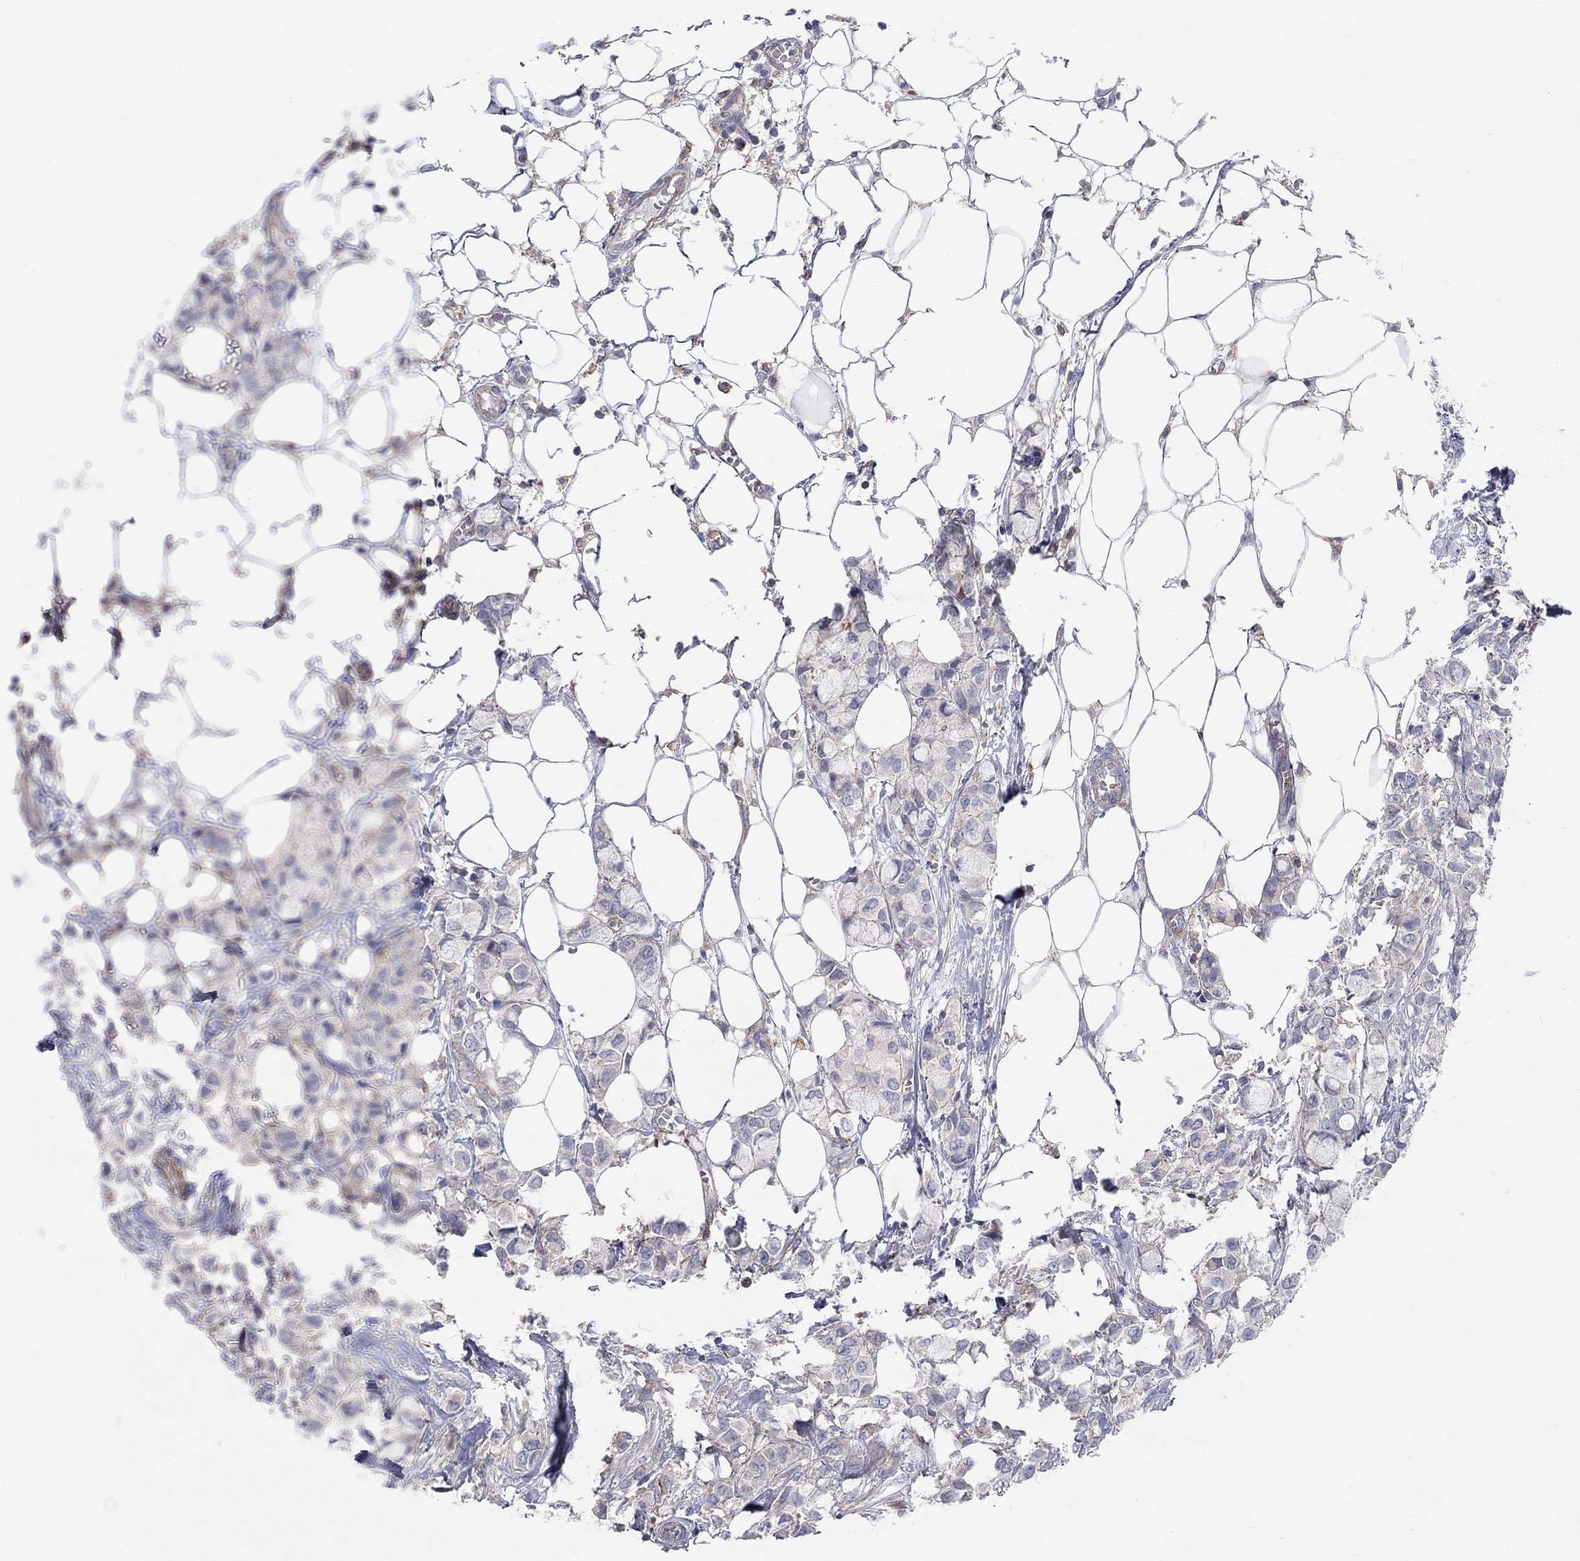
{"staining": {"intensity": "negative", "quantity": "none", "location": "none"}, "tissue": "breast cancer", "cell_type": "Tumor cells", "image_type": "cancer", "snomed": [{"axis": "morphology", "description": "Duct carcinoma"}, {"axis": "topography", "description": "Breast"}], "caption": "Immunohistochemical staining of human breast intraductal carcinoma demonstrates no significant positivity in tumor cells.", "gene": "PCDHGA10", "patient": {"sex": "female", "age": 85}}